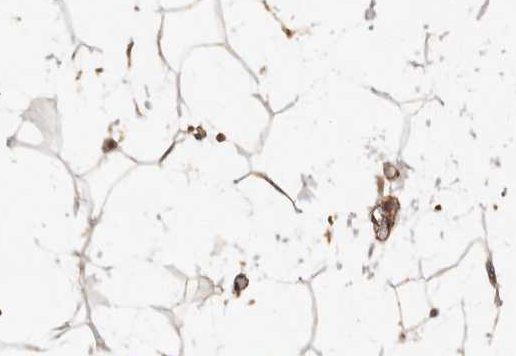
{"staining": {"intensity": "moderate", "quantity": "25%-75%", "location": "cytoplasmic/membranous"}, "tissue": "adipose tissue", "cell_type": "Adipocytes", "image_type": "normal", "snomed": [{"axis": "morphology", "description": "Normal tissue, NOS"}, {"axis": "topography", "description": "Soft tissue"}], "caption": "Immunohistochemistry (IHC) micrograph of benign adipose tissue: human adipose tissue stained using immunohistochemistry (IHC) exhibits medium levels of moderate protein expression localized specifically in the cytoplasmic/membranous of adipocytes, appearing as a cytoplasmic/membranous brown color.", "gene": "DENND11", "patient": {"sex": "male", "age": 72}}